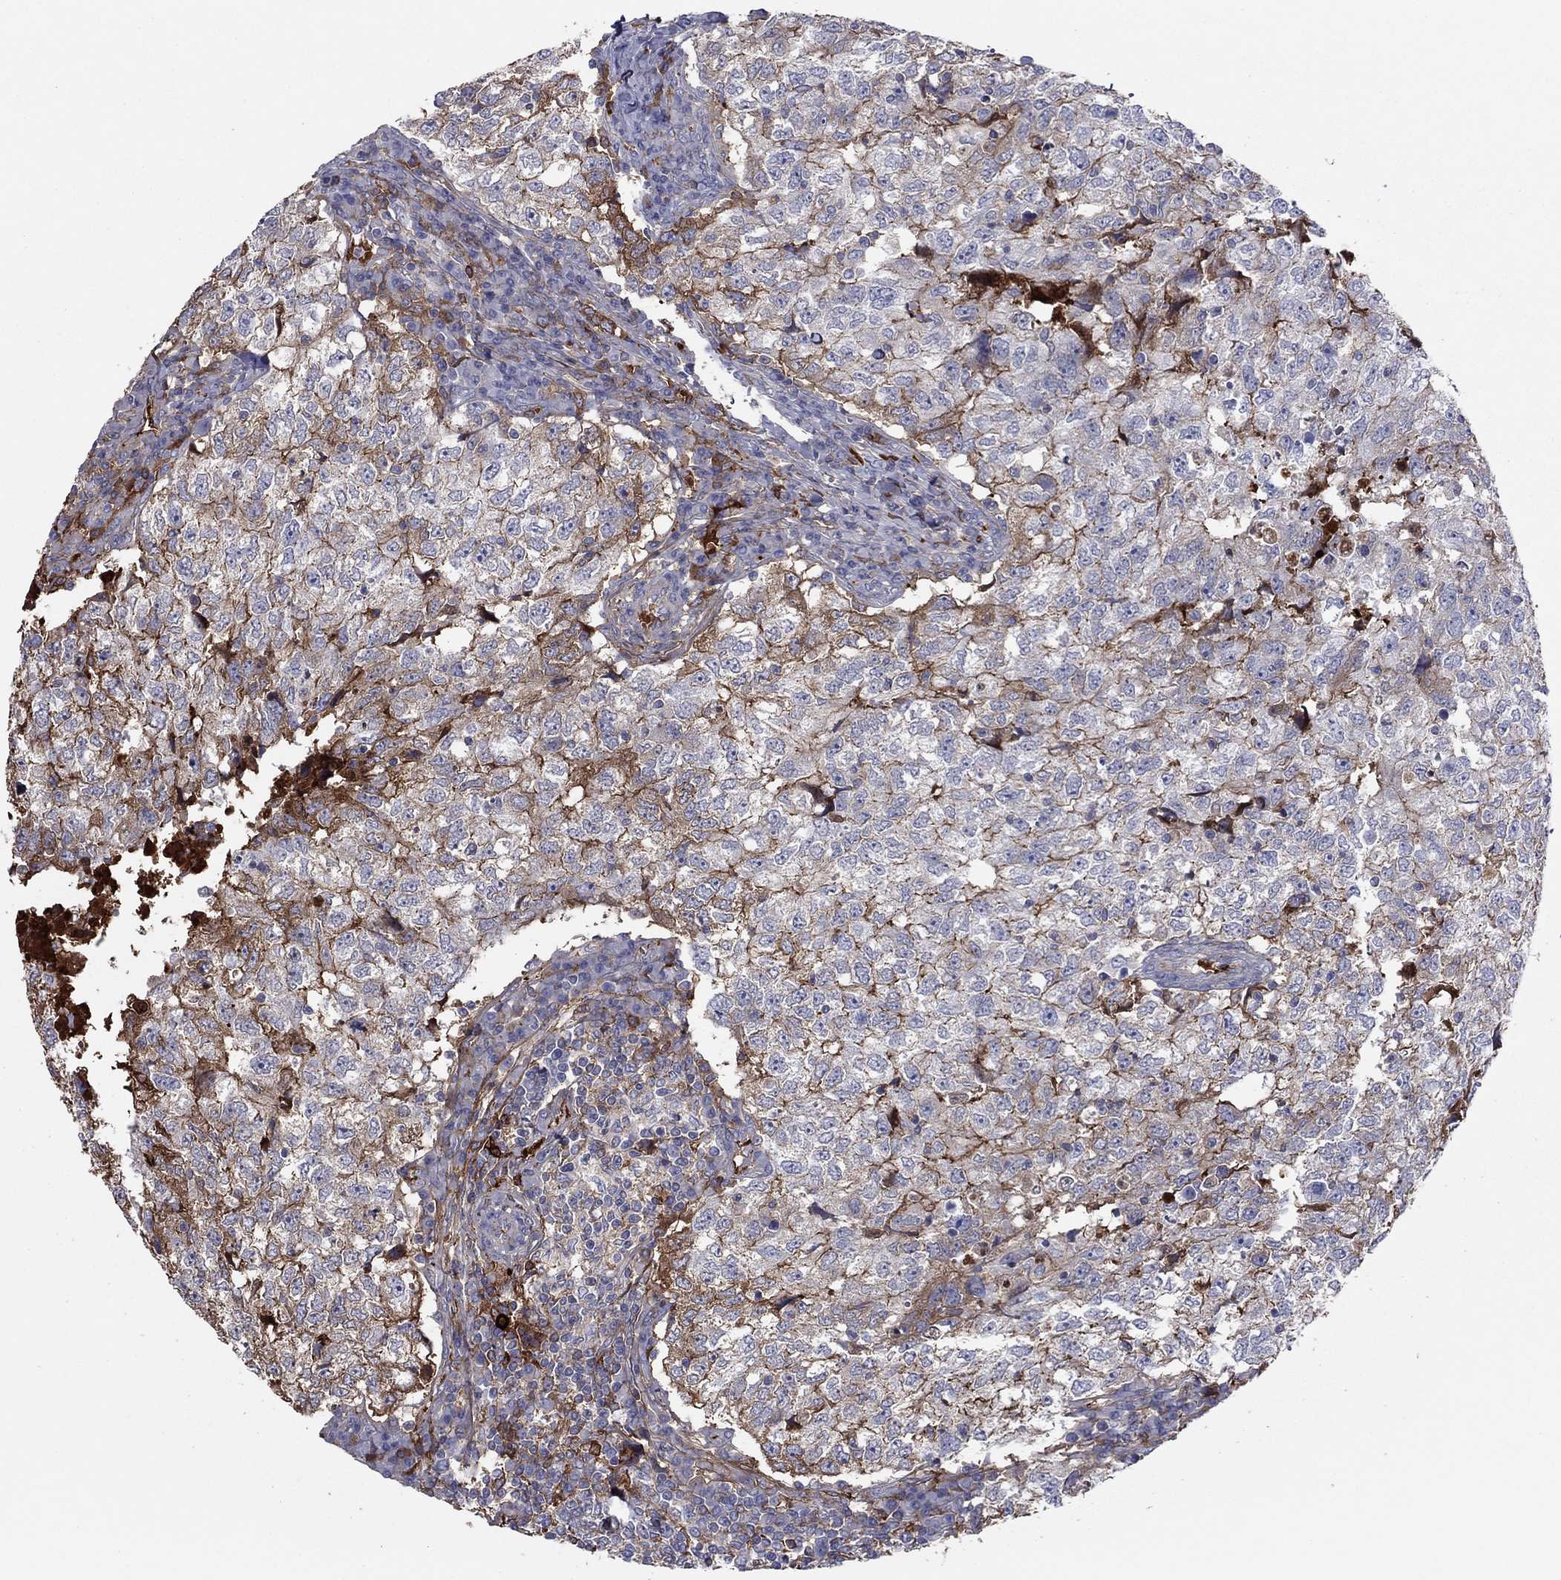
{"staining": {"intensity": "moderate", "quantity": "<25%", "location": "cytoplasmic/membranous"}, "tissue": "breast cancer", "cell_type": "Tumor cells", "image_type": "cancer", "snomed": [{"axis": "morphology", "description": "Duct carcinoma"}, {"axis": "topography", "description": "Breast"}], "caption": "This histopathology image shows immunohistochemistry staining of human breast invasive ductal carcinoma, with low moderate cytoplasmic/membranous positivity in approximately <25% of tumor cells.", "gene": "HPX", "patient": {"sex": "female", "age": 30}}